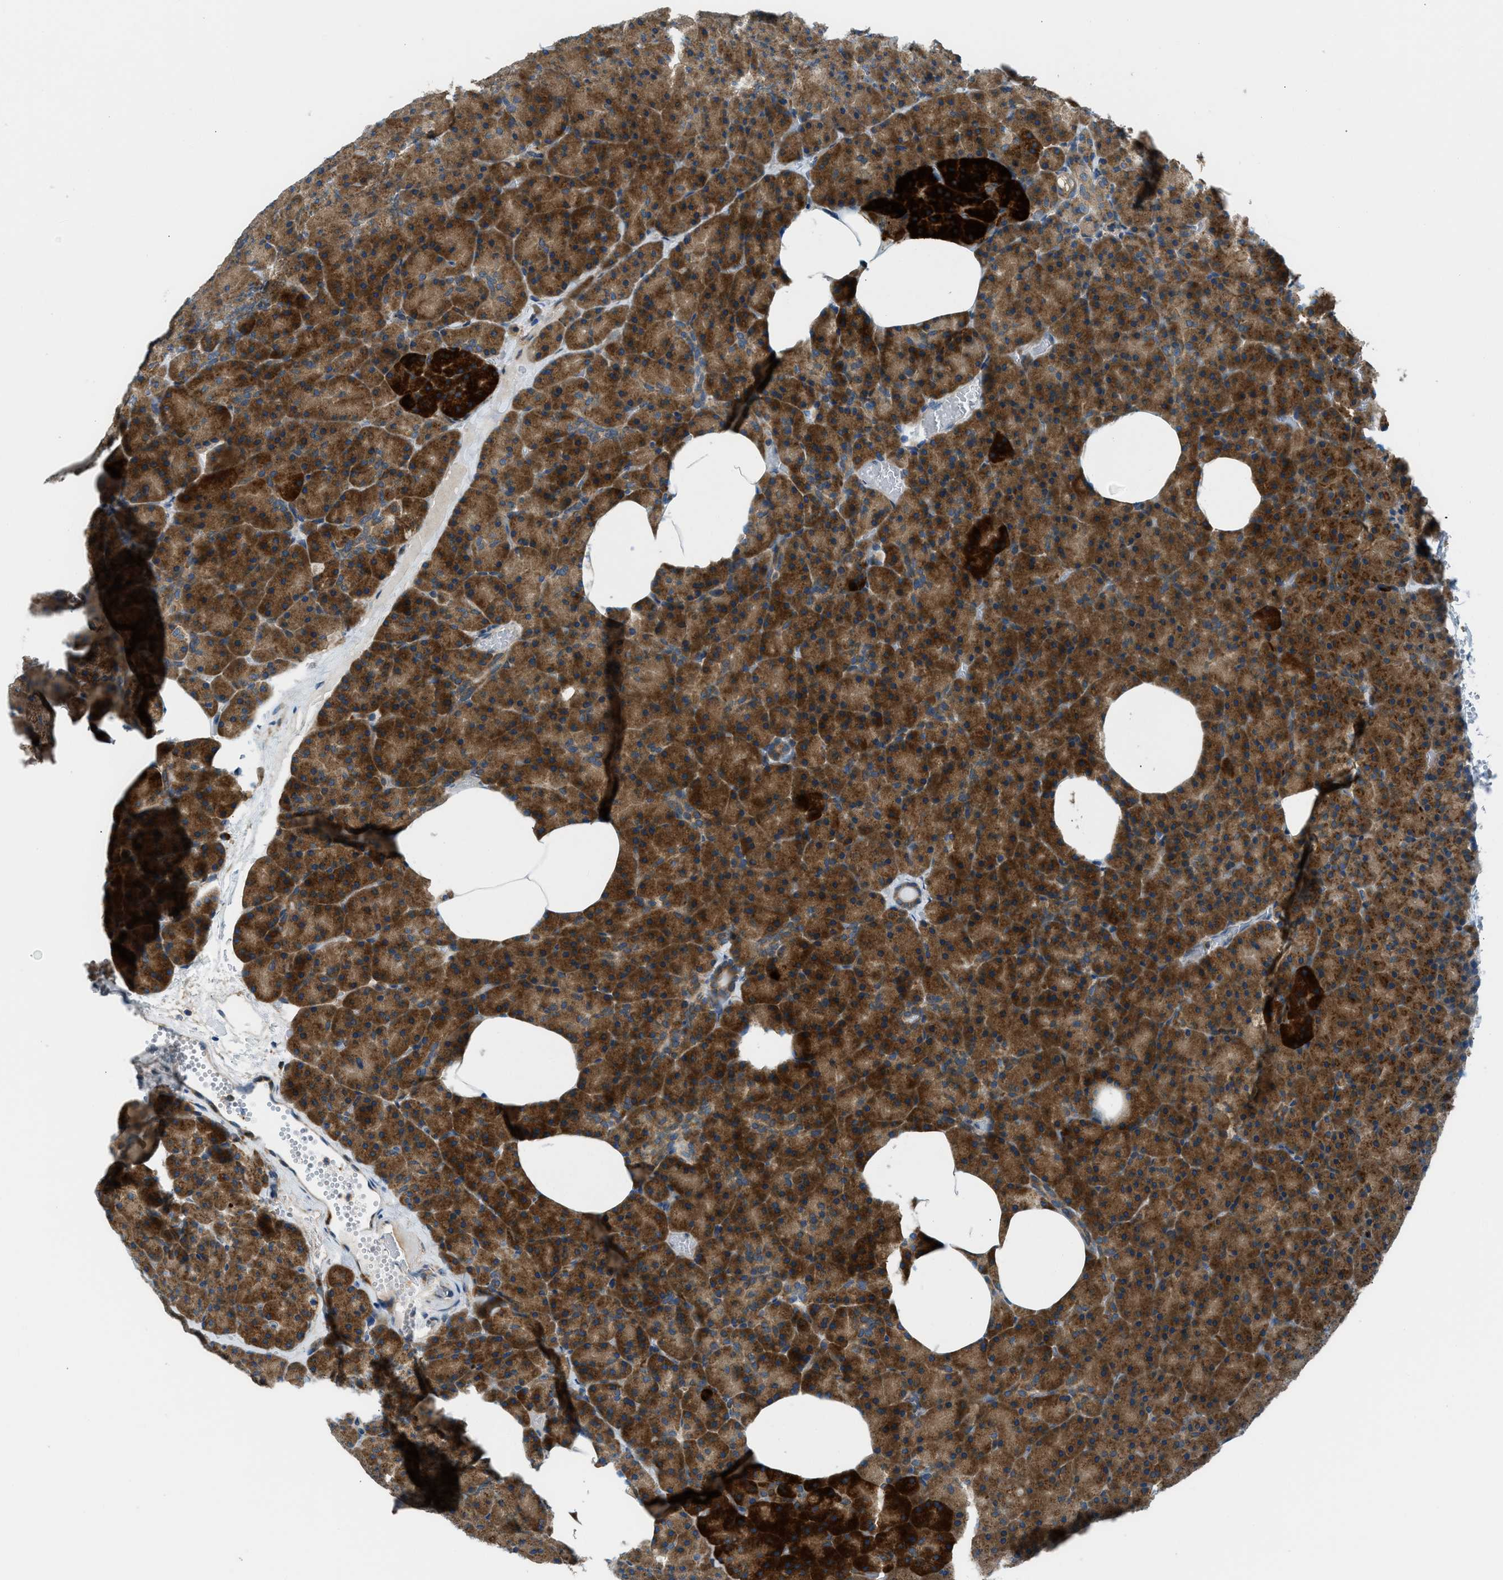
{"staining": {"intensity": "strong", "quantity": ">75%", "location": "cytoplasmic/membranous"}, "tissue": "pancreas", "cell_type": "Exocrine glandular cells", "image_type": "normal", "snomed": [{"axis": "morphology", "description": "Normal tissue, NOS"}, {"axis": "morphology", "description": "Carcinoid, malignant, NOS"}, {"axis": "topography", "description": "Pancreas"}], "caption": "Immunohistochemical staining of benign pancreas exhibits high levels of strong cytoplasmic/membranous staining in approximately >75% of exocrine glandular cells.", "gene": "EDARADD", "patient": {"sex": "female", "age": 35}}